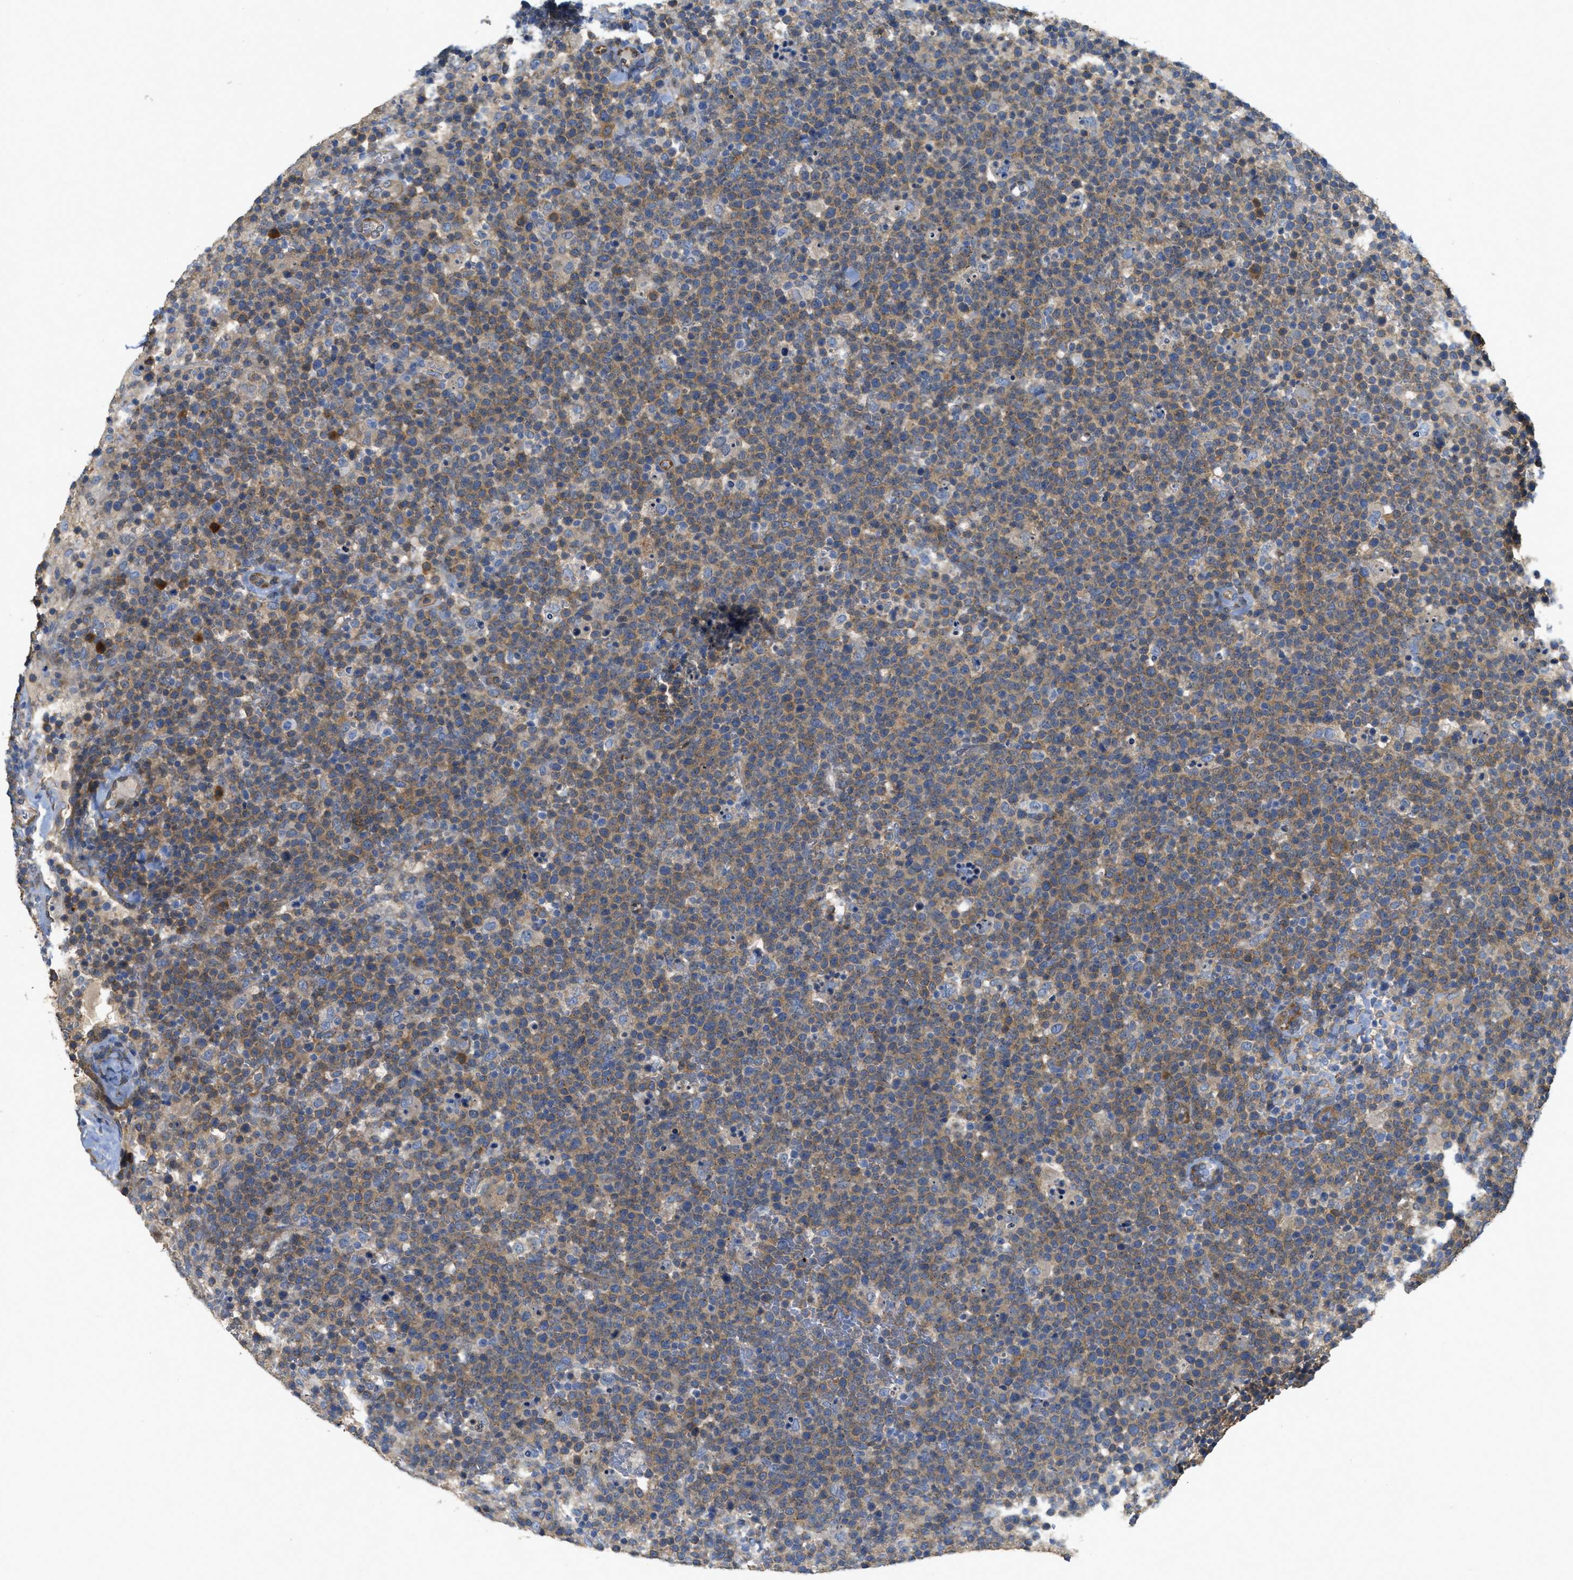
{"staining": {"intensity": "moderate", "quantity": "25%-75%", "location": "cytoplasmic/membranous"}, "tissue": "lymphoma", "cell_type": "Tumor cells", "image_type": "cancer", "snomed": [{"axis": "morphology", "description": "Malignant lymphoma, non-Hodgkin's type, High grade"}, {"axis": "topography", "description": "Lymph node"}], "caption": "An immunohistochemistry (IHC) image of tumor tissue is shown. Protein staining in brown labels moderate cytoplasmic/membranous positivity in lymphoma within tumor cells.", "gene": "CASP10", "patient": {"sex": "male", "age": 61}}